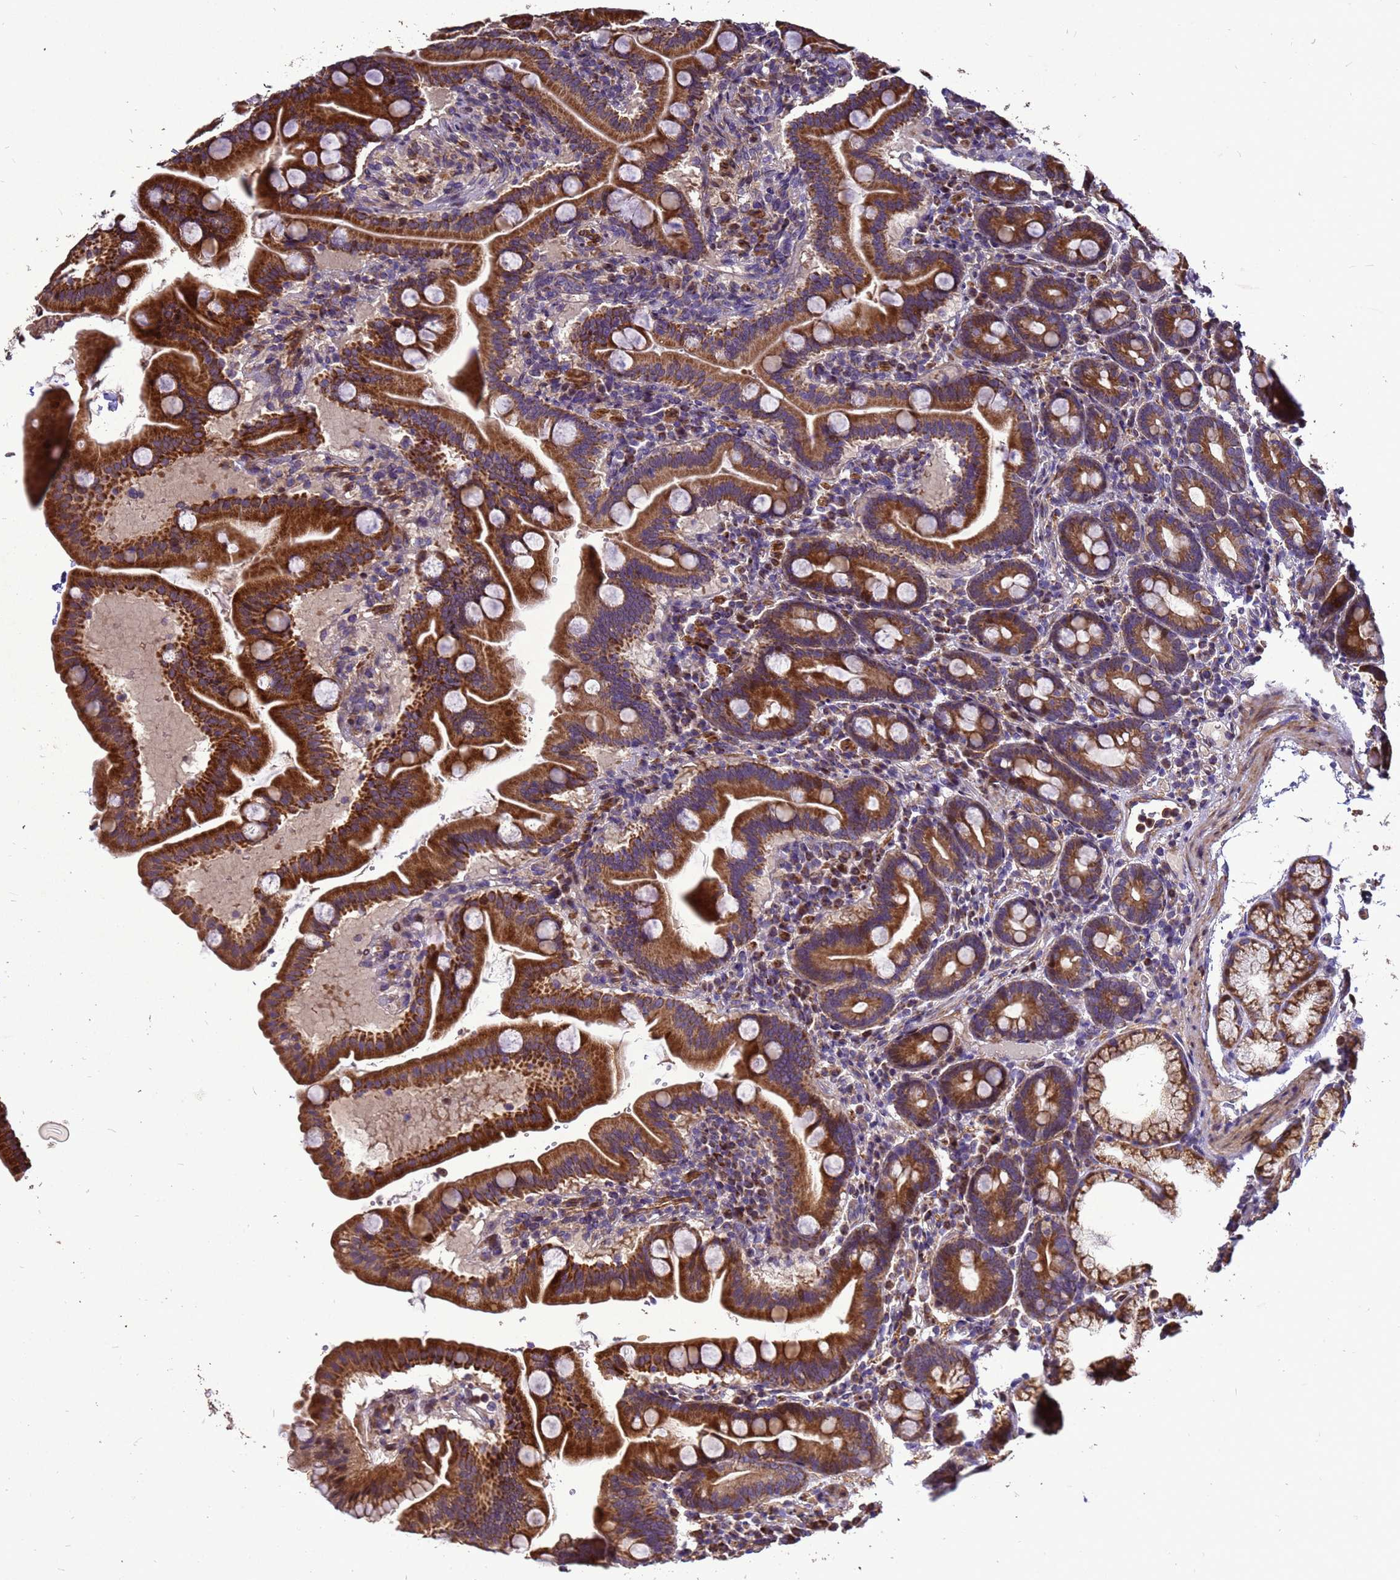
{"staining": {"intensity": "strong", "quantity": ">75%", "location": "cytoplasmic/membranous"}, "tissue": "duodenum", "cell_type": "Glandular cells", "image_type": "normal", "snomed": [{"axis": "morphology", "description": "Normal tissue, NOS"}, {"axis": "topography", "description": "Duodenum"}], "caption": "A high amount of strong cytoplasmic/membranous positivity is present in approximately >75% of glandular cells in benign duodenum.", "gene": "RSPRY1", "patient": {"sex": "male", "age": 54}}